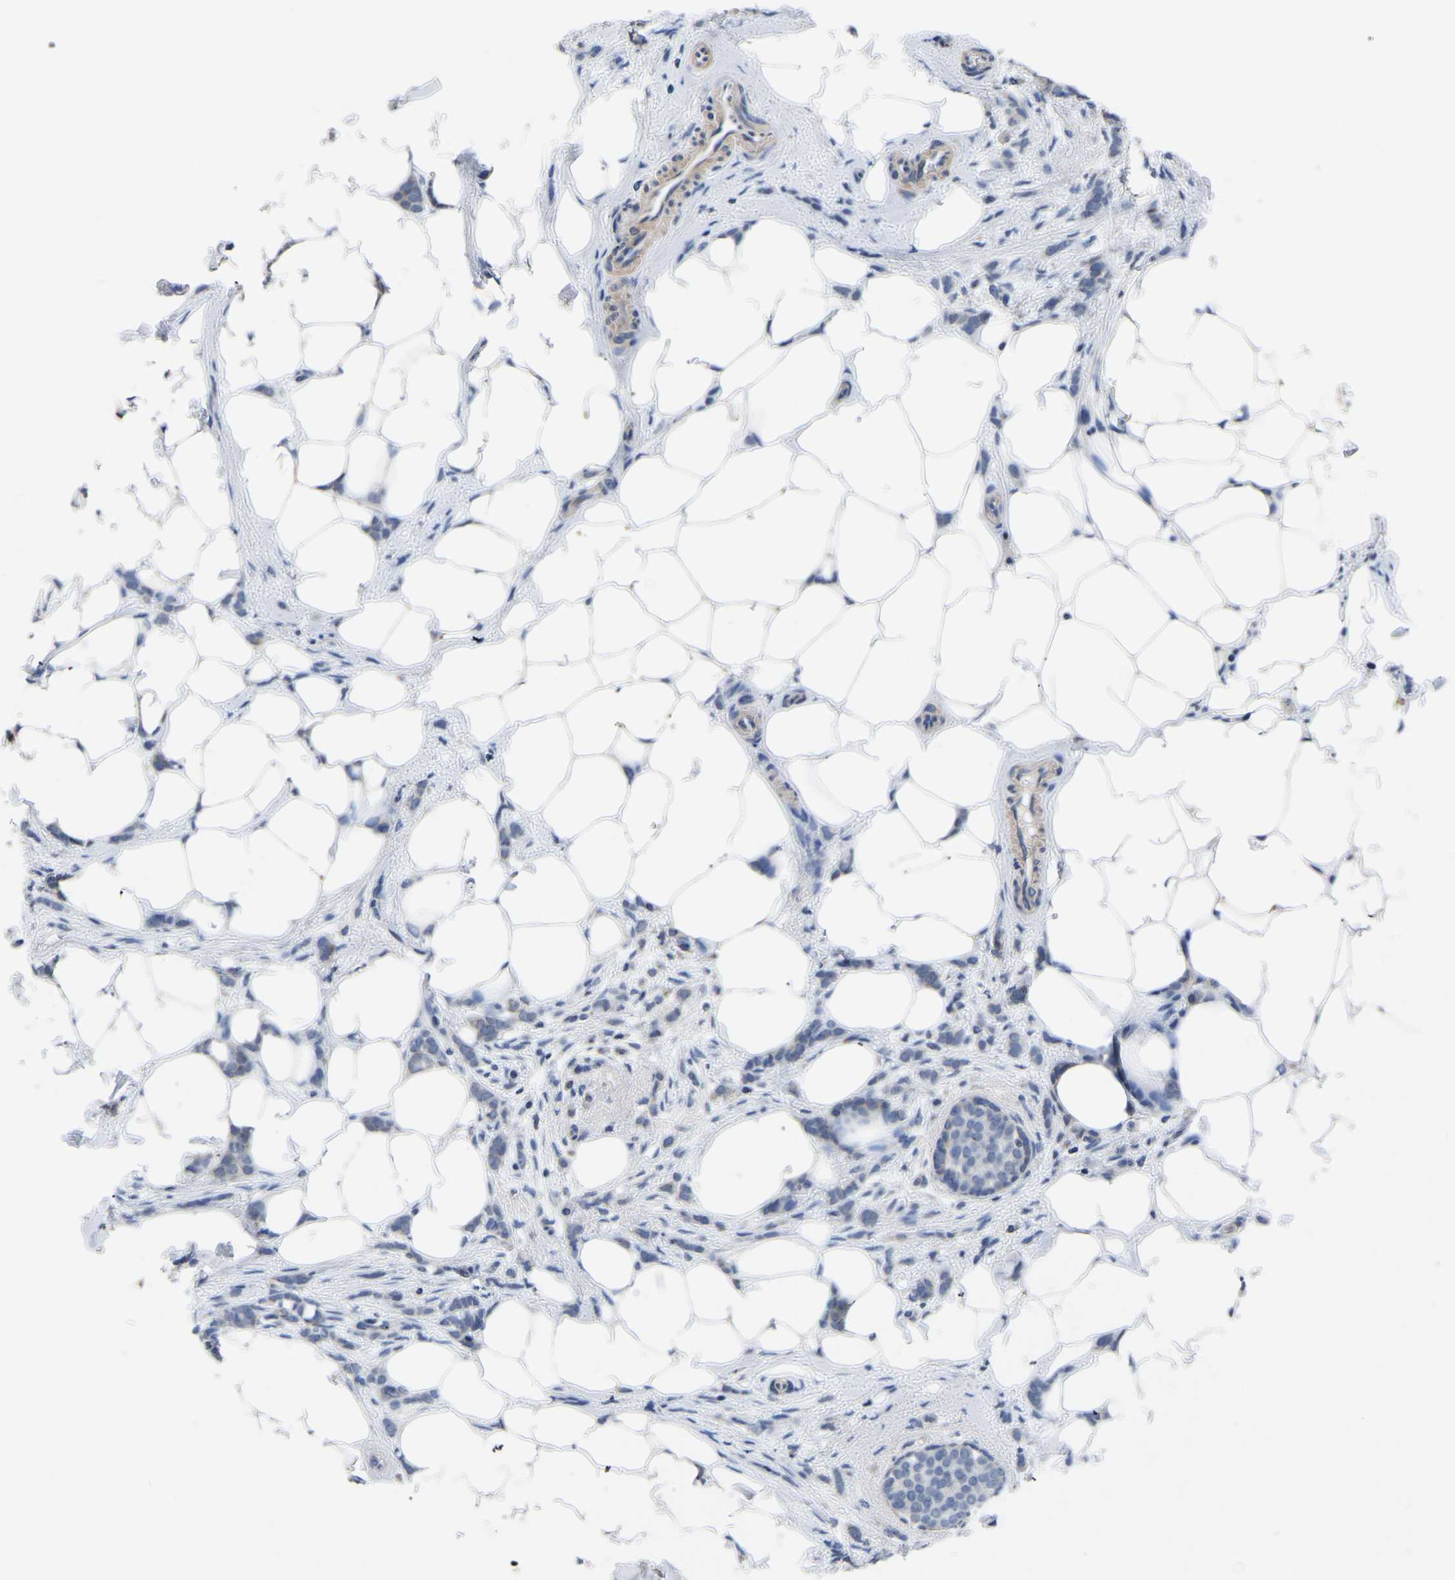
{"staining": {"intensity": "negative", "quantity": "none", "location": "none"}, "tissue": "breast cancer", "cell_type": "Tumor cells", "image_type": "cancer", "snomed": [{"axis": "morphology", "description": "Lobular carcinoma, in situ"}, {"axis": "morphology", "description": "Lobular carcinoma"}, {"axis": "topography", "description": "Breast"}], "caption": "IHC histopathology image of human breast lobular carcinoma in situ stained for a protein (brown), which shows no expression in tumor cells. The staining was performed using DAB (3,3'-diaminobenzidine) to visualize the protein expression in brown, while the nuclei were stained in blue with hematoxylin (Magnification: 20x).", "gene": "FGD5", "patient": {"sex": "female", "age": 41}}